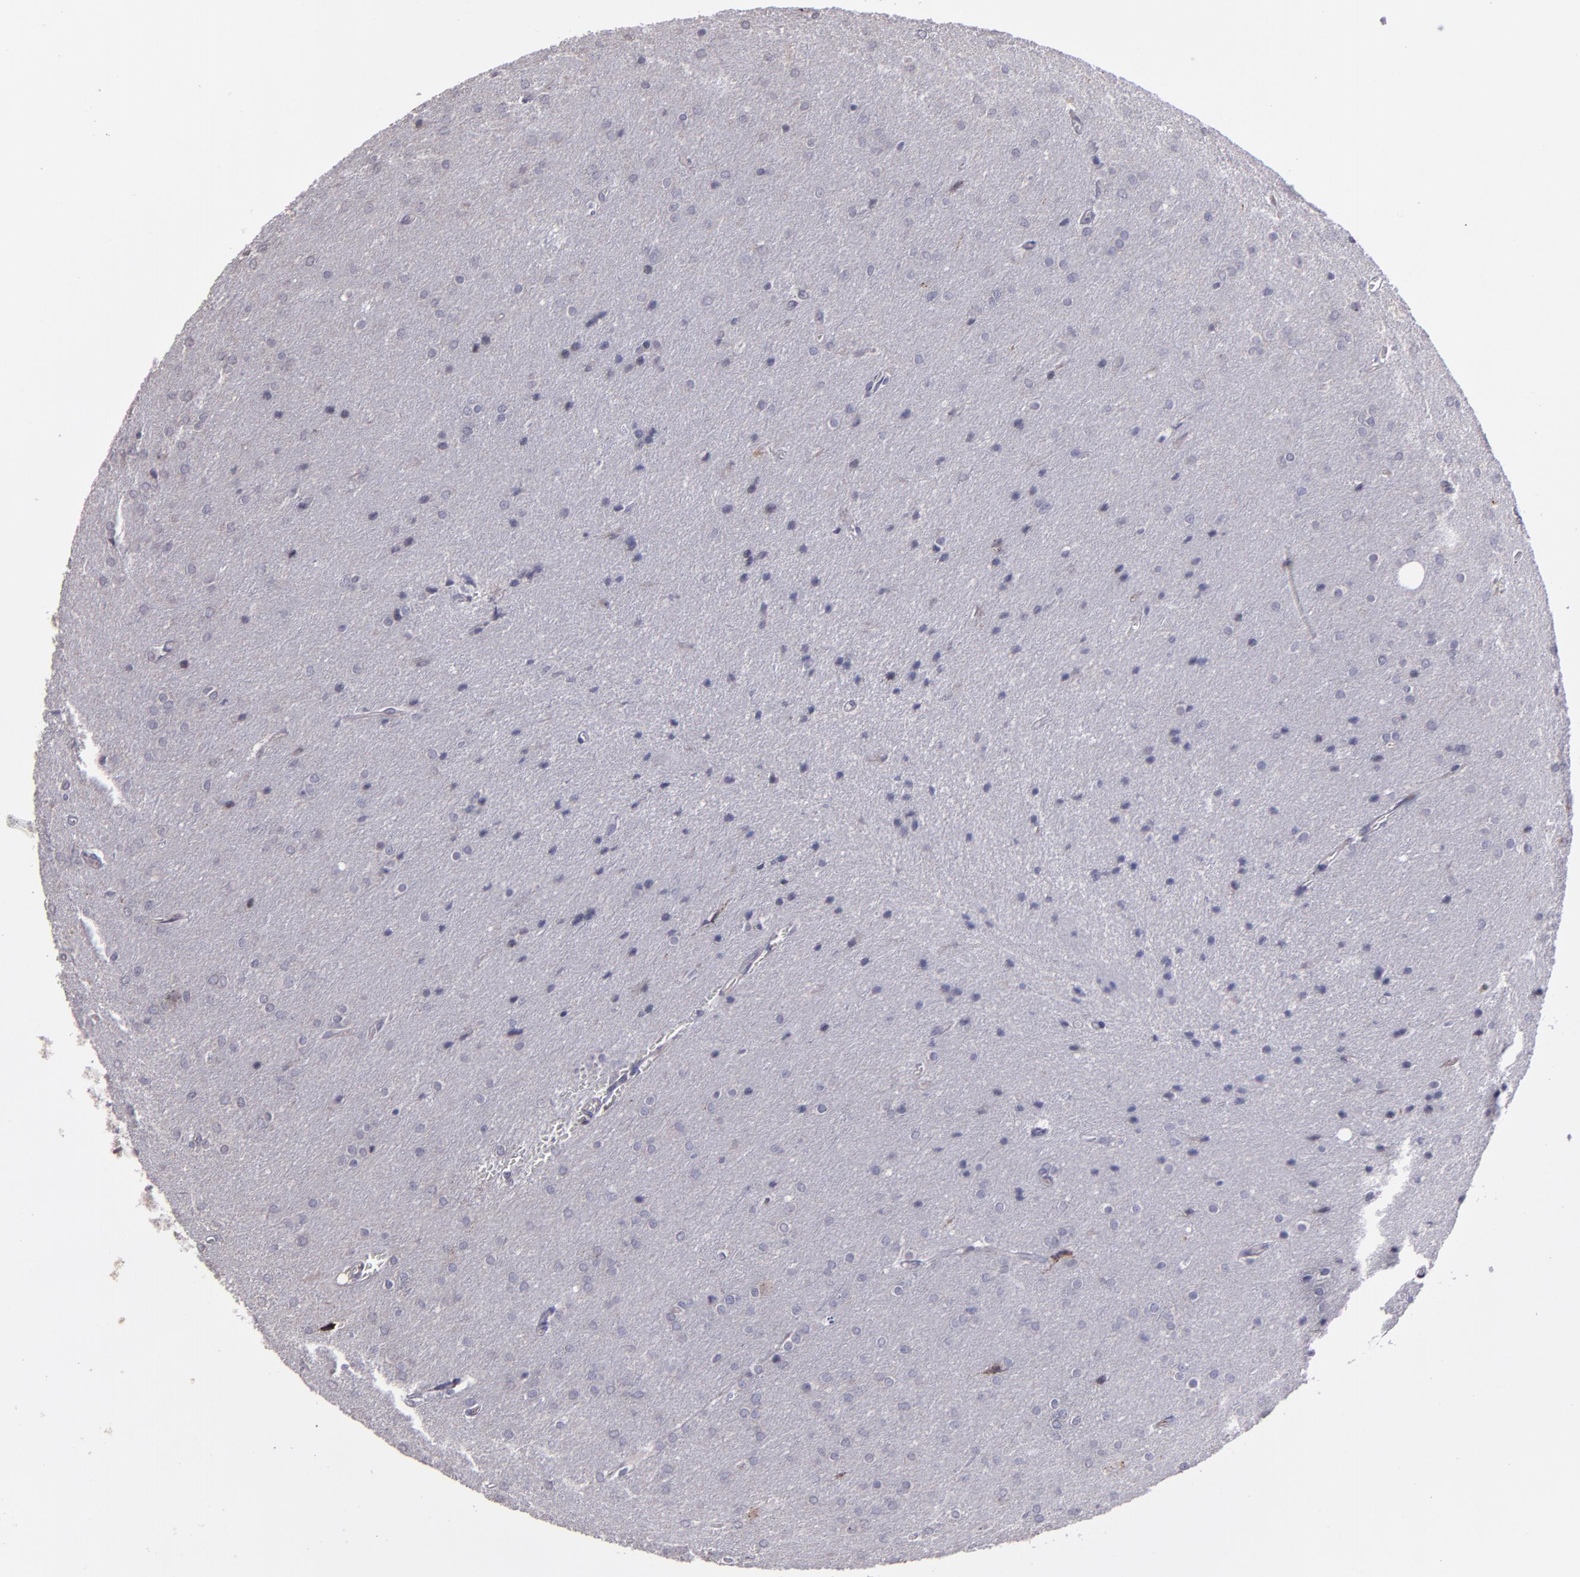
{"staining": {"intensity": "negative", "quantity": "none", "location": "none"}, "tissue": "glioma", "cell_type": "Tumor cells", "image_type": "cancer", "snomed": [{"axis": "morphology", "description": "Glioma, malignant, Low grade"}, {"axis": "topography", "description": "Brain"}], "caption": "Immunohistochemistry (IHC) histopathology image of neoplastic tissue: human glioma stained with DAB (3,3'-diaminobenzidine) reveals no significant protein expression in tumor cells.", "gene": "MASP1", "patient": {"sex": "female", "age": 32}}